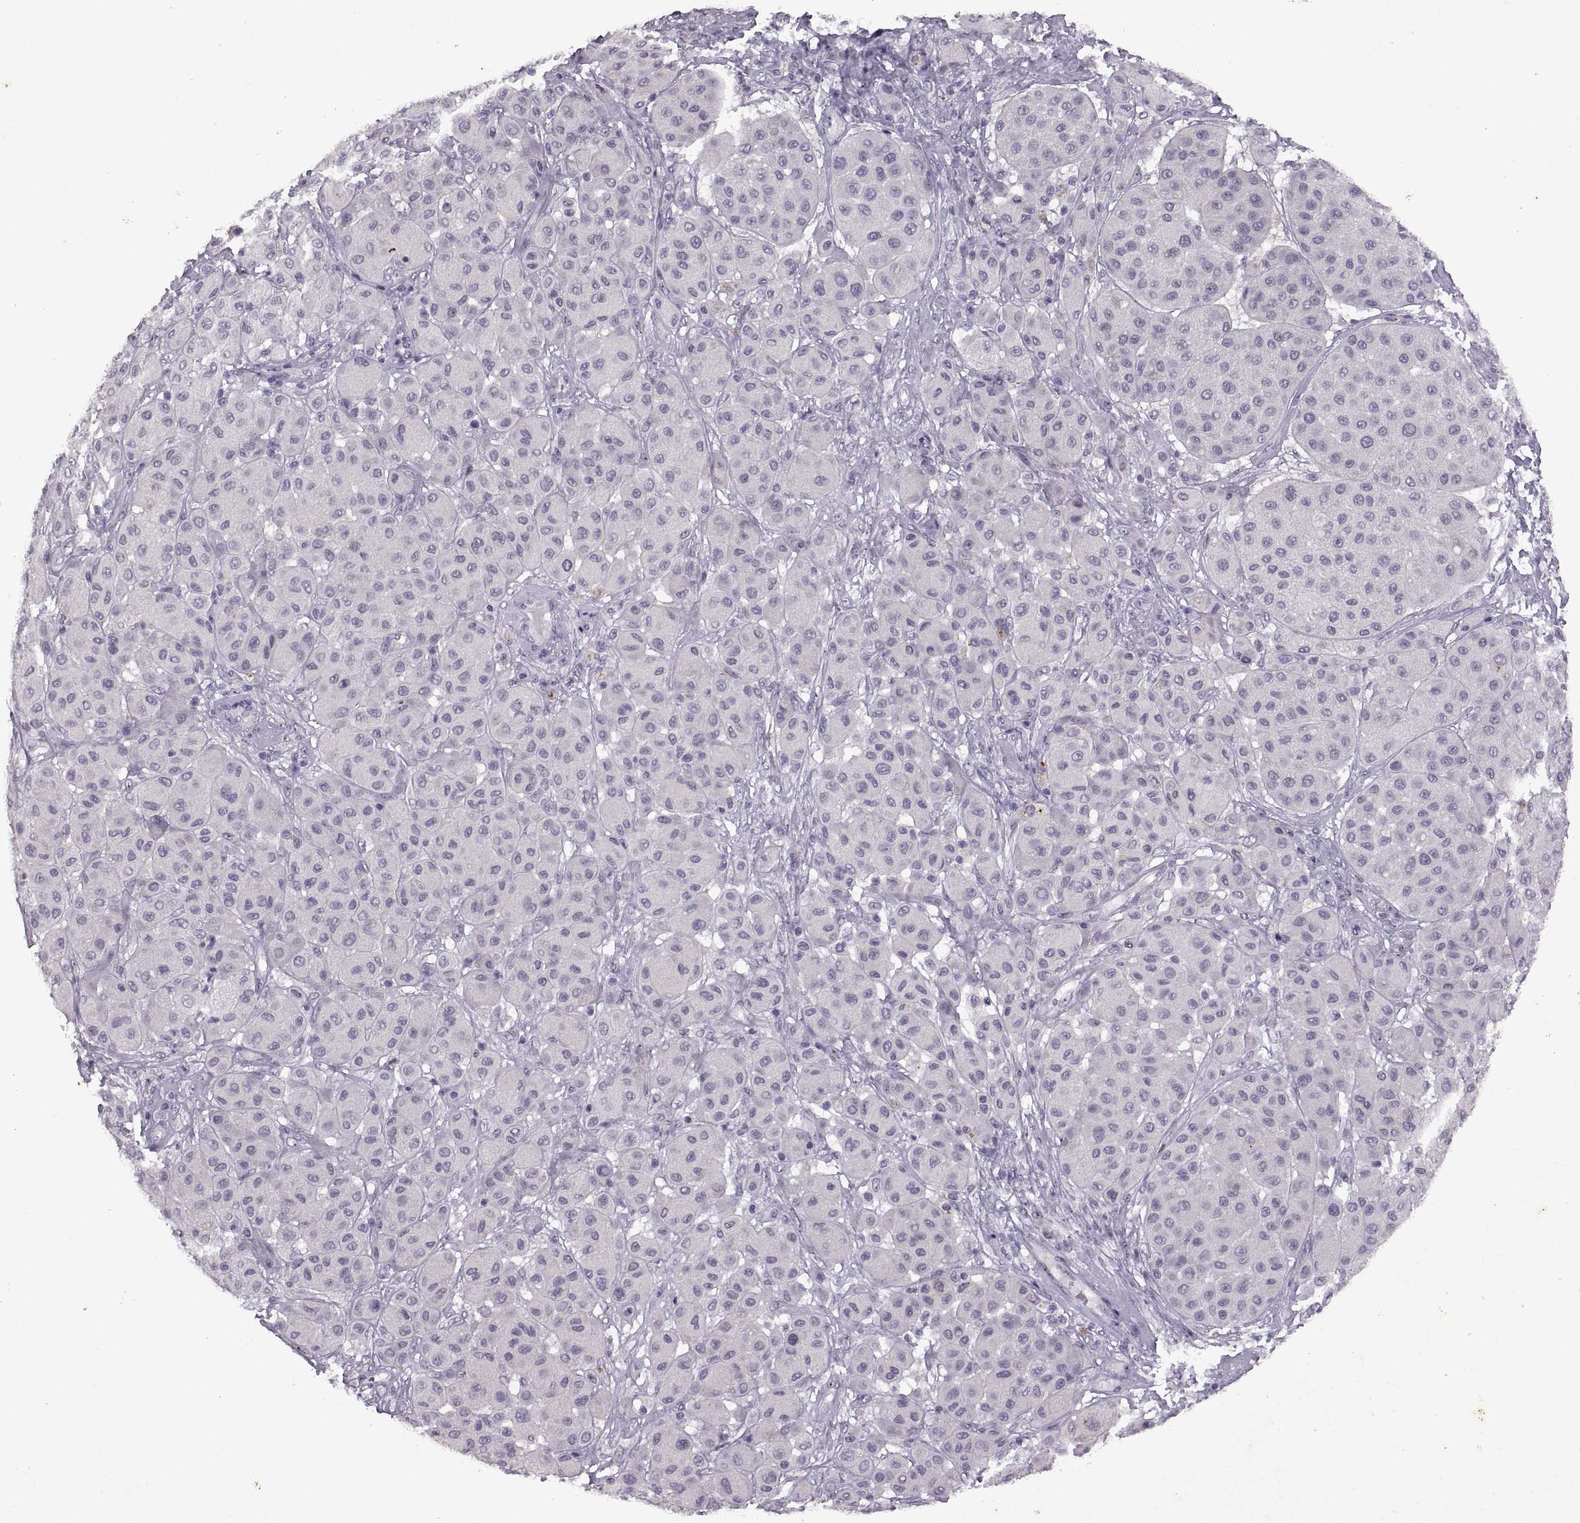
{"staining": {"intensity": "negative", "quantity": "none", "location": "none"}, "tissue": "melanoma", "cell_type": "Tumor cells", "image_type": "cancer", "snomed": [{"axis": "morphology", "description": "Malignant melanoma, Metastatic site"}, {"axis": "topography", "description": "Smooth muscle"}], "caption": "Immunohistochemistry histopathology image of neoplastic tissue: human melanoma stained with DAB (3,3'-diaminobenzidine) demonstrates no significant protein expression in tumor cells.", "gene": "SINHCAF", "patient": {"sex": "male", "age": 41}}